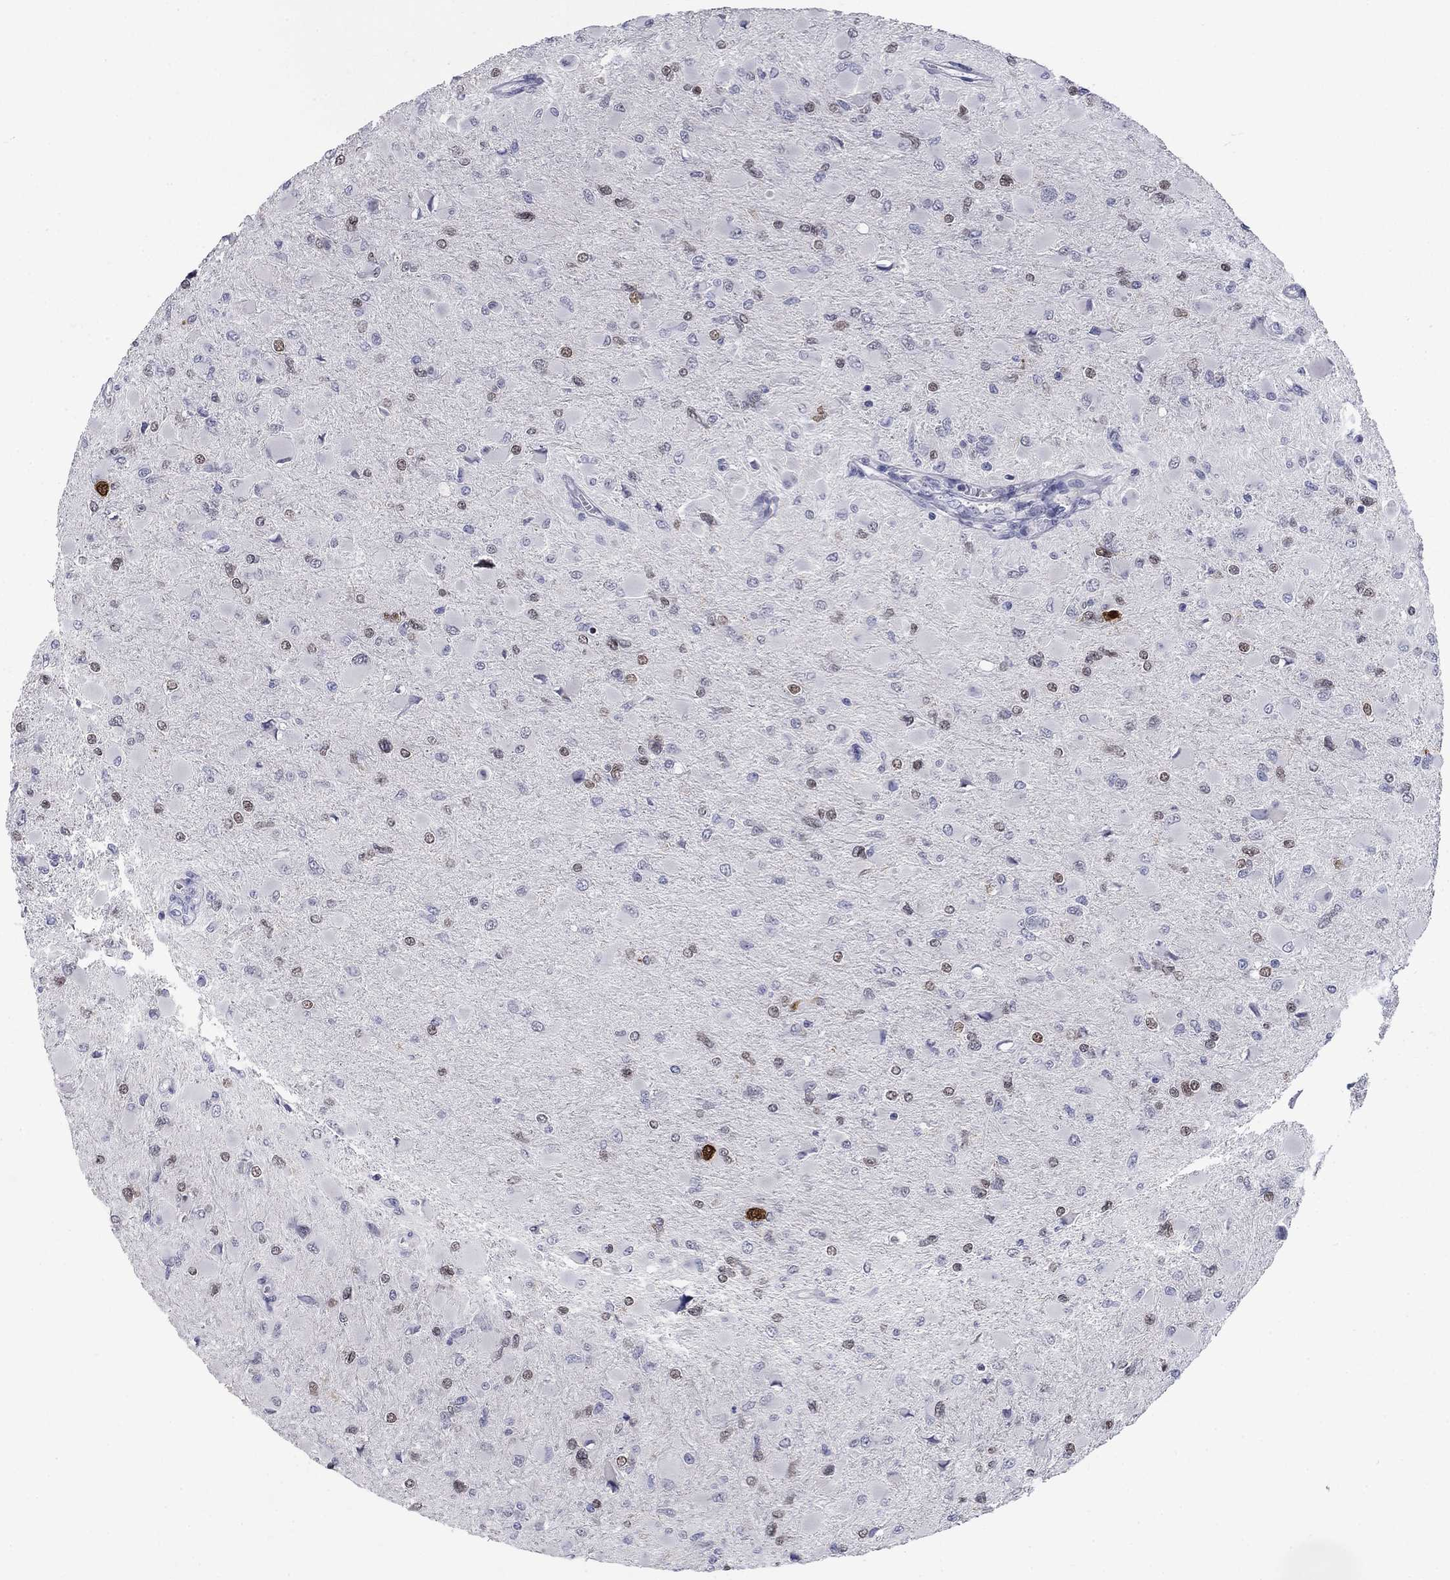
{"staining": {"intensity": "weak", "quantity": "<25%", "location": "nuclear"}, "tissue": "glioma", "cell_type": "Tumor cells", "image_type": "cancer", "snomed": [{"axis": "morphology", "description": "Glioma, malignant, High grade"}, {"axis": "topography", "description": "Cerebral cortex"}], "caption": "An image of glioma stained for a protein demonstrates no brown staining in tumor cells.", "gene": "ELAVL4", "patient": {"sex": "female", "age": 36}}